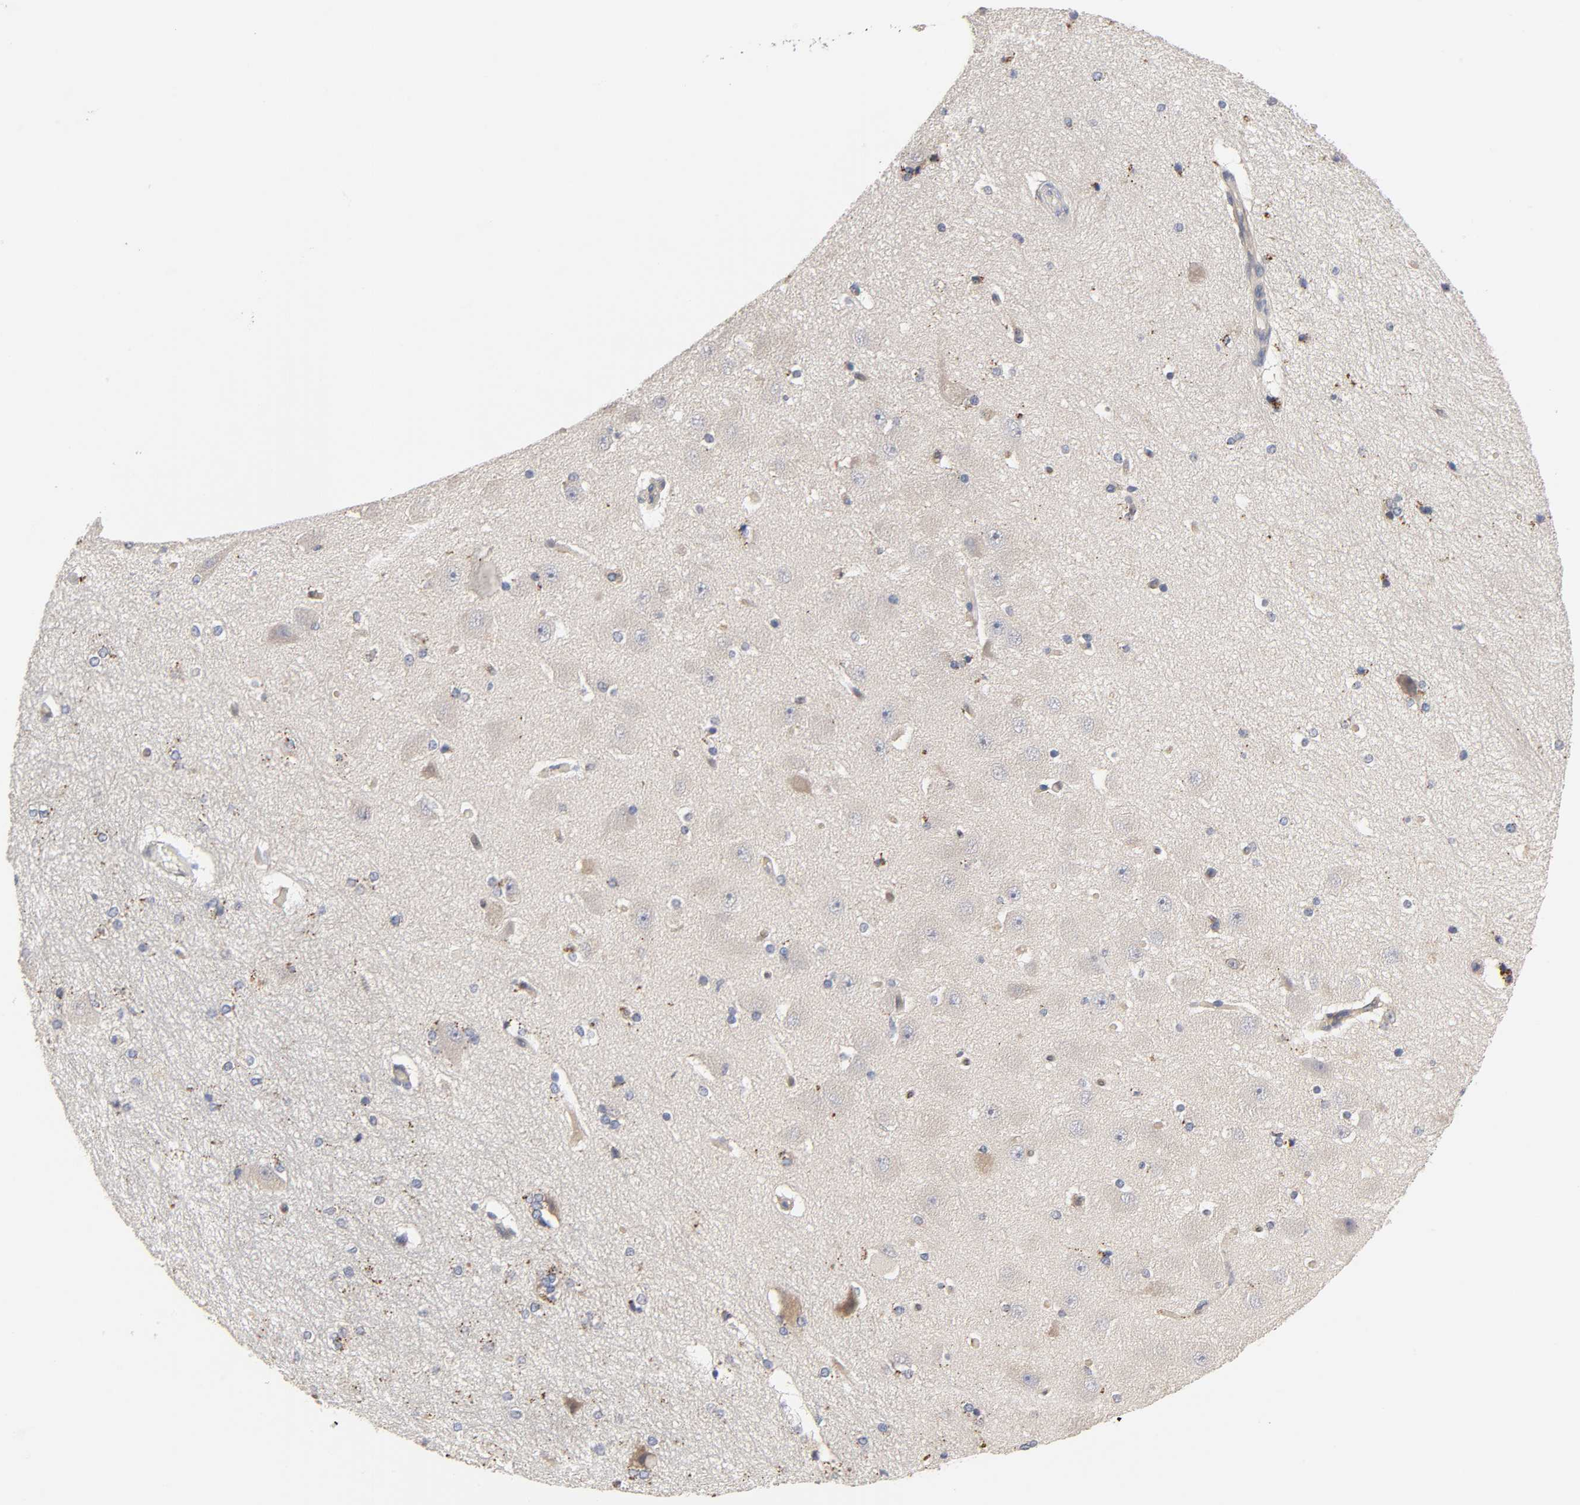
{"staining": {"intensity": "negative", "quantity": "none", "location": "none"}, "tissue": "hippocampus", "cell_type": "Glial cells", "image_type": "normal", "snomed": [{"axis": "morphology", "description": "Normal tissue, NOS"}, {"axis": "topography", "description": "Hippocampus"}], "caption": "A micrograph of hippocampus stained for a protein demonstrates no brown staining in glial cells. (DAB (3,3'-diaminobenzidine) immunohistochemistry (IHC) with hematoxylin counter stain).", "gene": "C17orf75", "patient": {"sex": "female", "age": 19}}